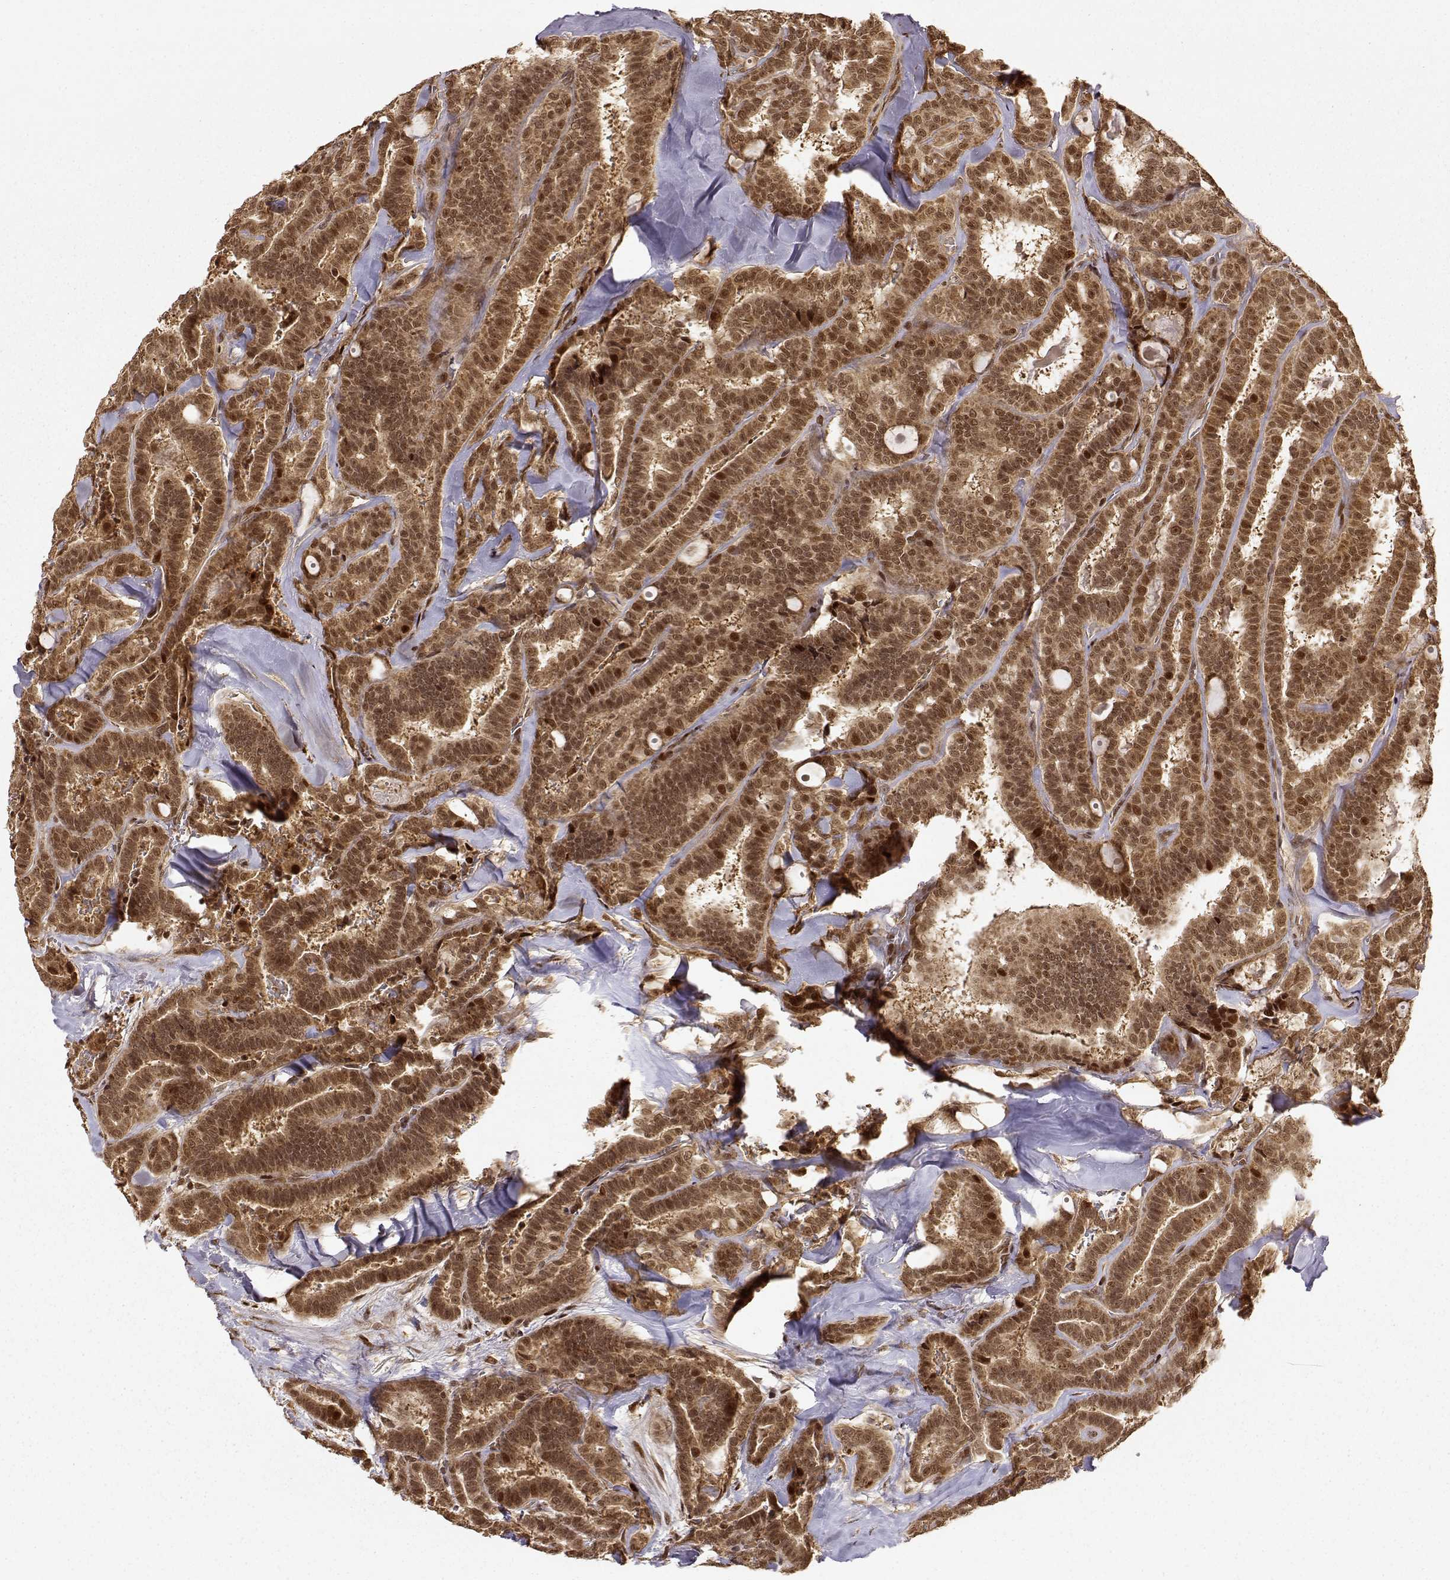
{"staining": {"intensity": "moderate", "quantity": ">75%", "location": "cytoplasmic/membranous,nuclear"}, "tissue": "thyroid cancer", "cell_type": "Tumor cells", "image_type": "cancer", "snomed": [{"axis": "morphology", "description": "Papillary adenocarcinoma, NOS"}, {"axis": "topography", "description": "Thyroid gland"}], "caption": "High-power microscopy captured an immunohistochemistry photomicrograph of thyroid papillary adenocarcinoma, revealing moderate cytoplasmic/membranous and nuclear staining in approximately >75% of tumor cells.", "gene": "MAEA", "patient": {"sex": "female", "age": 39}}